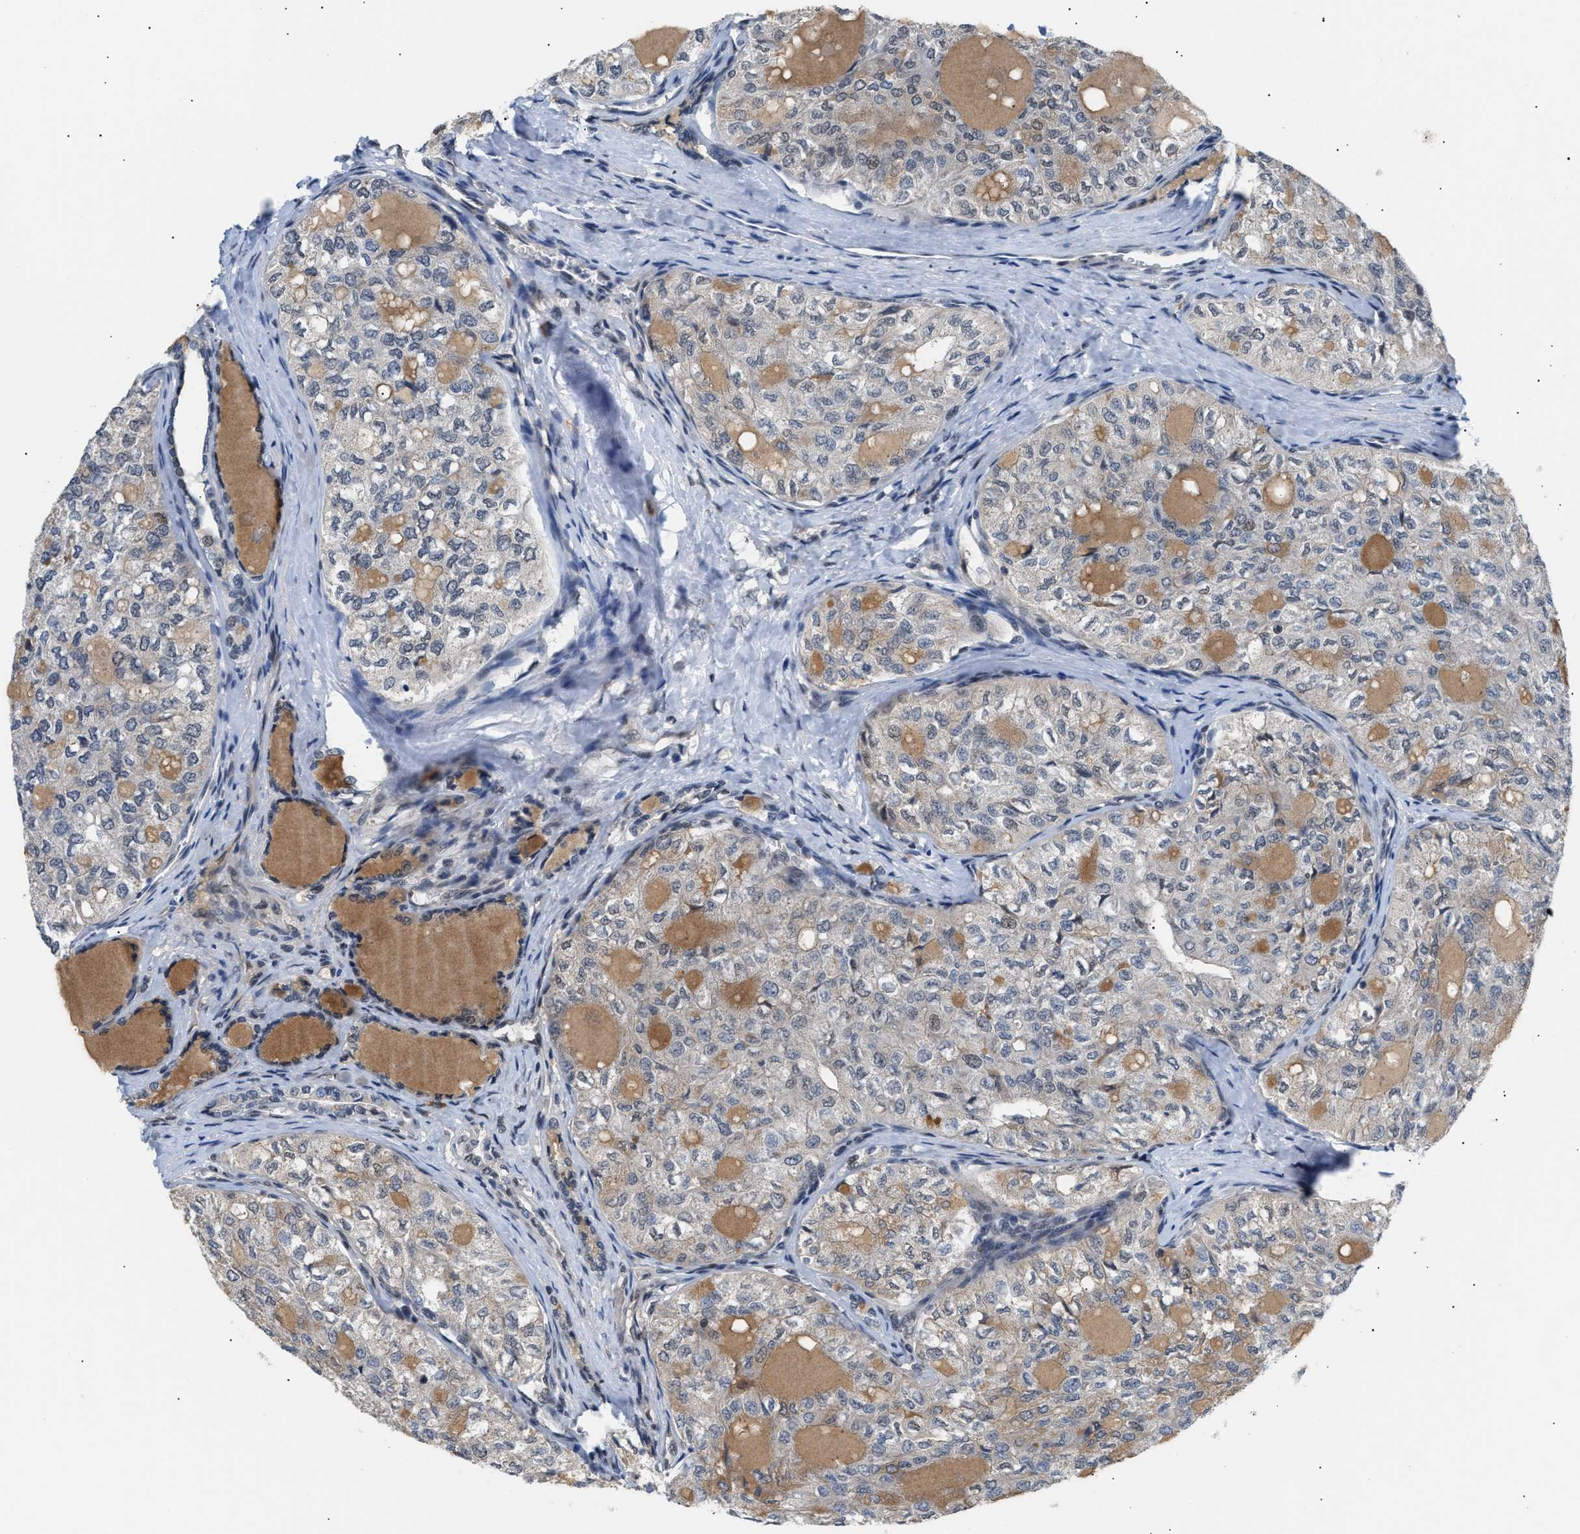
{"staining": {"intensity": "negative", "quantity": "none", "location": "none"}, "tissue": "thyroid cancer", "cell_type": "Tumor cells", "image_type": "cancer", "snomed": [{"axis": "morphology", "description": "Follicular adenoma carcinoma, NOS"}, {"axis": "topography", "description": "Thyroid gland"}], "caption": "A high-resolution histopathology image shows IHC staining of follicular adenoma carcinoma (thyroid), which displays no significant staining in tumor cells.", "gene": "TXNRD3", "patient": {"sex": "male", "age": 75}}